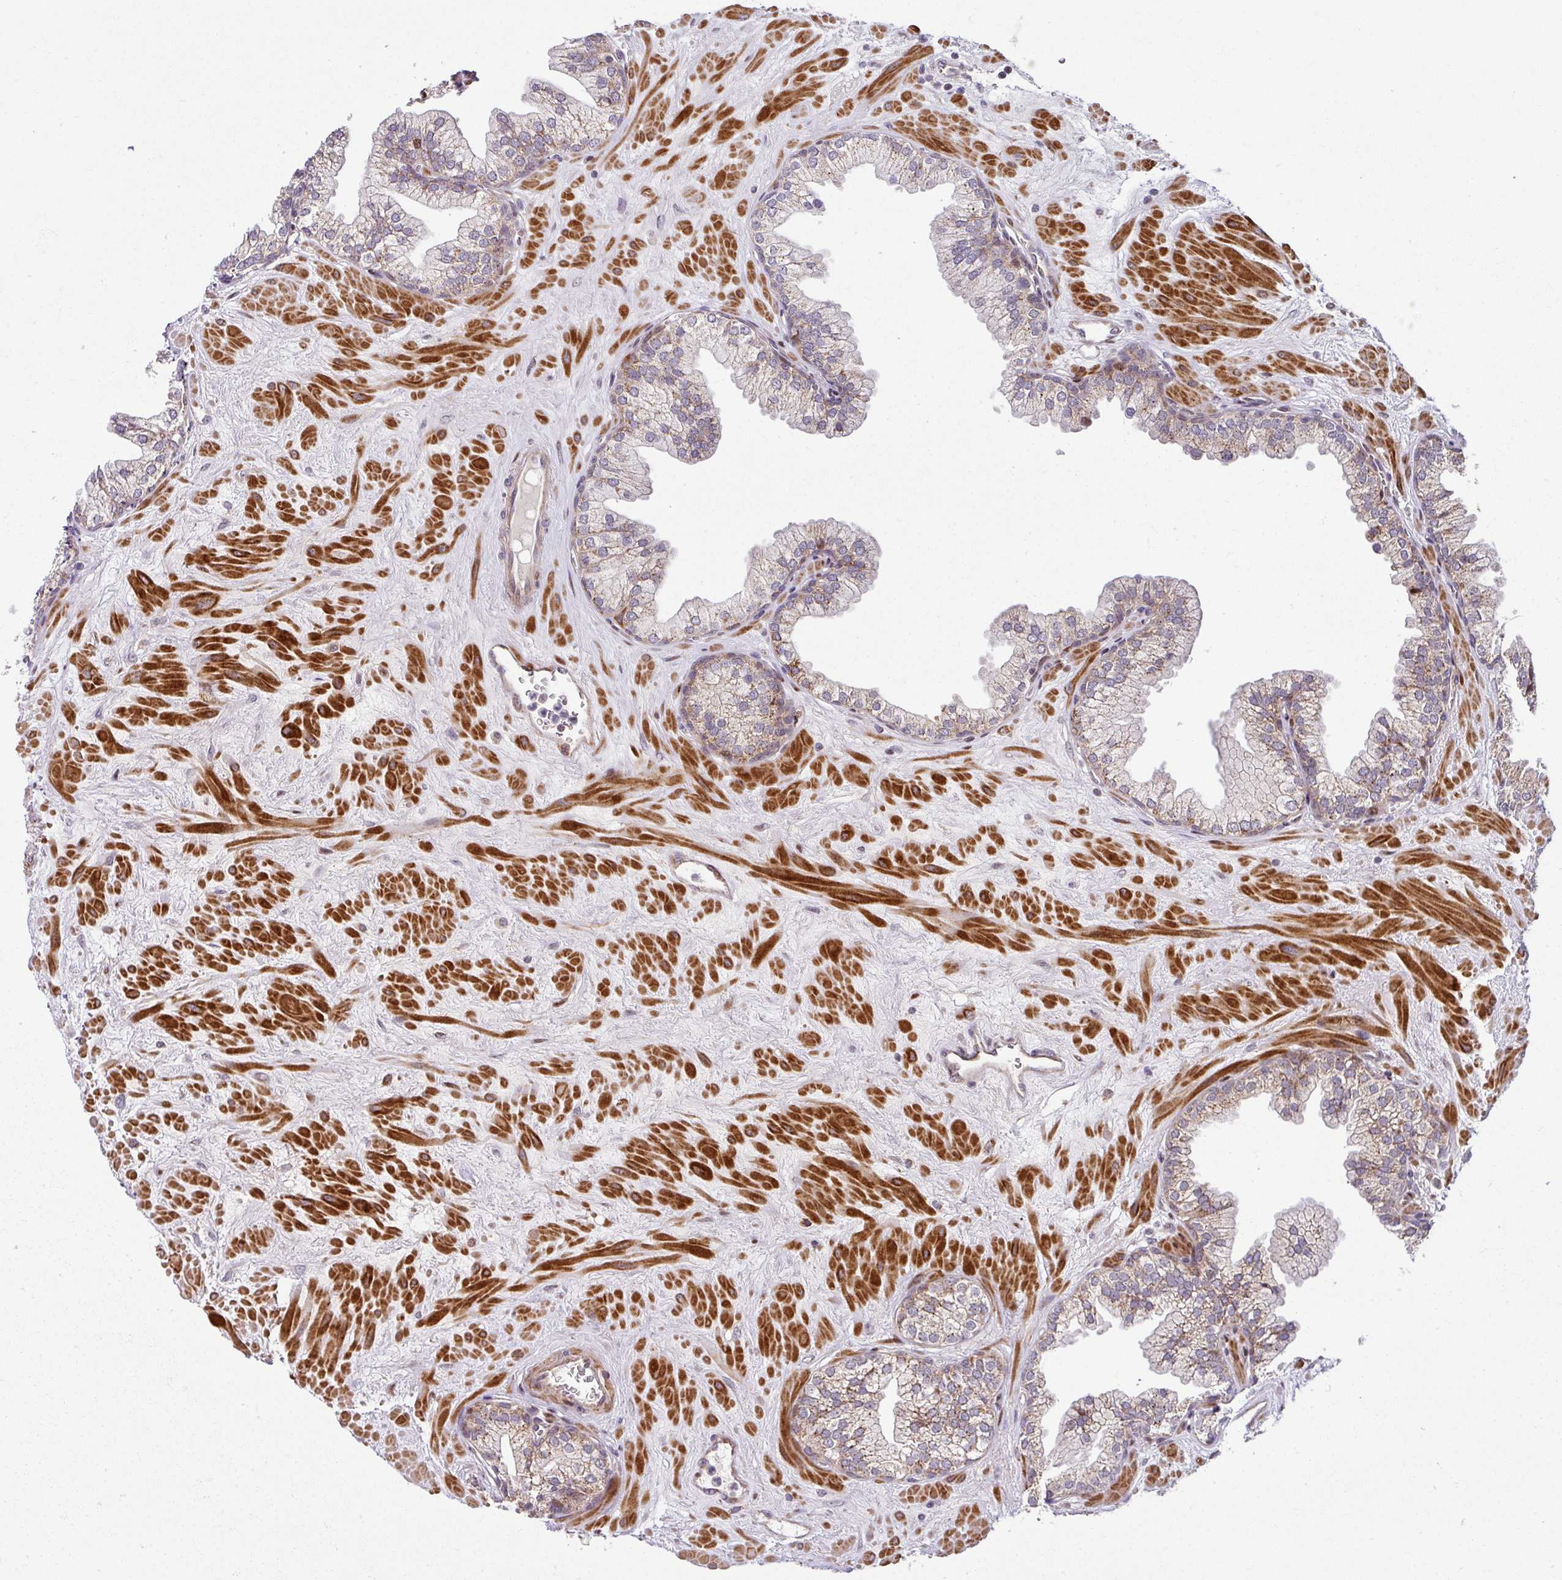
{"staining": {"intensity": "weak", "quantity": ">75%", "location": "cytoplasmic/membranous"}, "tissue": "prostate", "cell_type": "Glandular cells", "image_type": "normal", "snomed": [{"axis": "morphology", "description": "Normal tissue, NOS"}, {"axis": "topography", "description": "Prostate"}, {"axis": "topography", "description": "Peripheral nerve tissue"}], "caption": "The photomicrograph exhibits immunohistochemical staining of unremarkable prostate. There is weak cytoplasmic/membranous staining is present in about >75% of glandular cells.", "gene": "ENSG00000269547", "patient": {"sex": "male", "age": 61}}